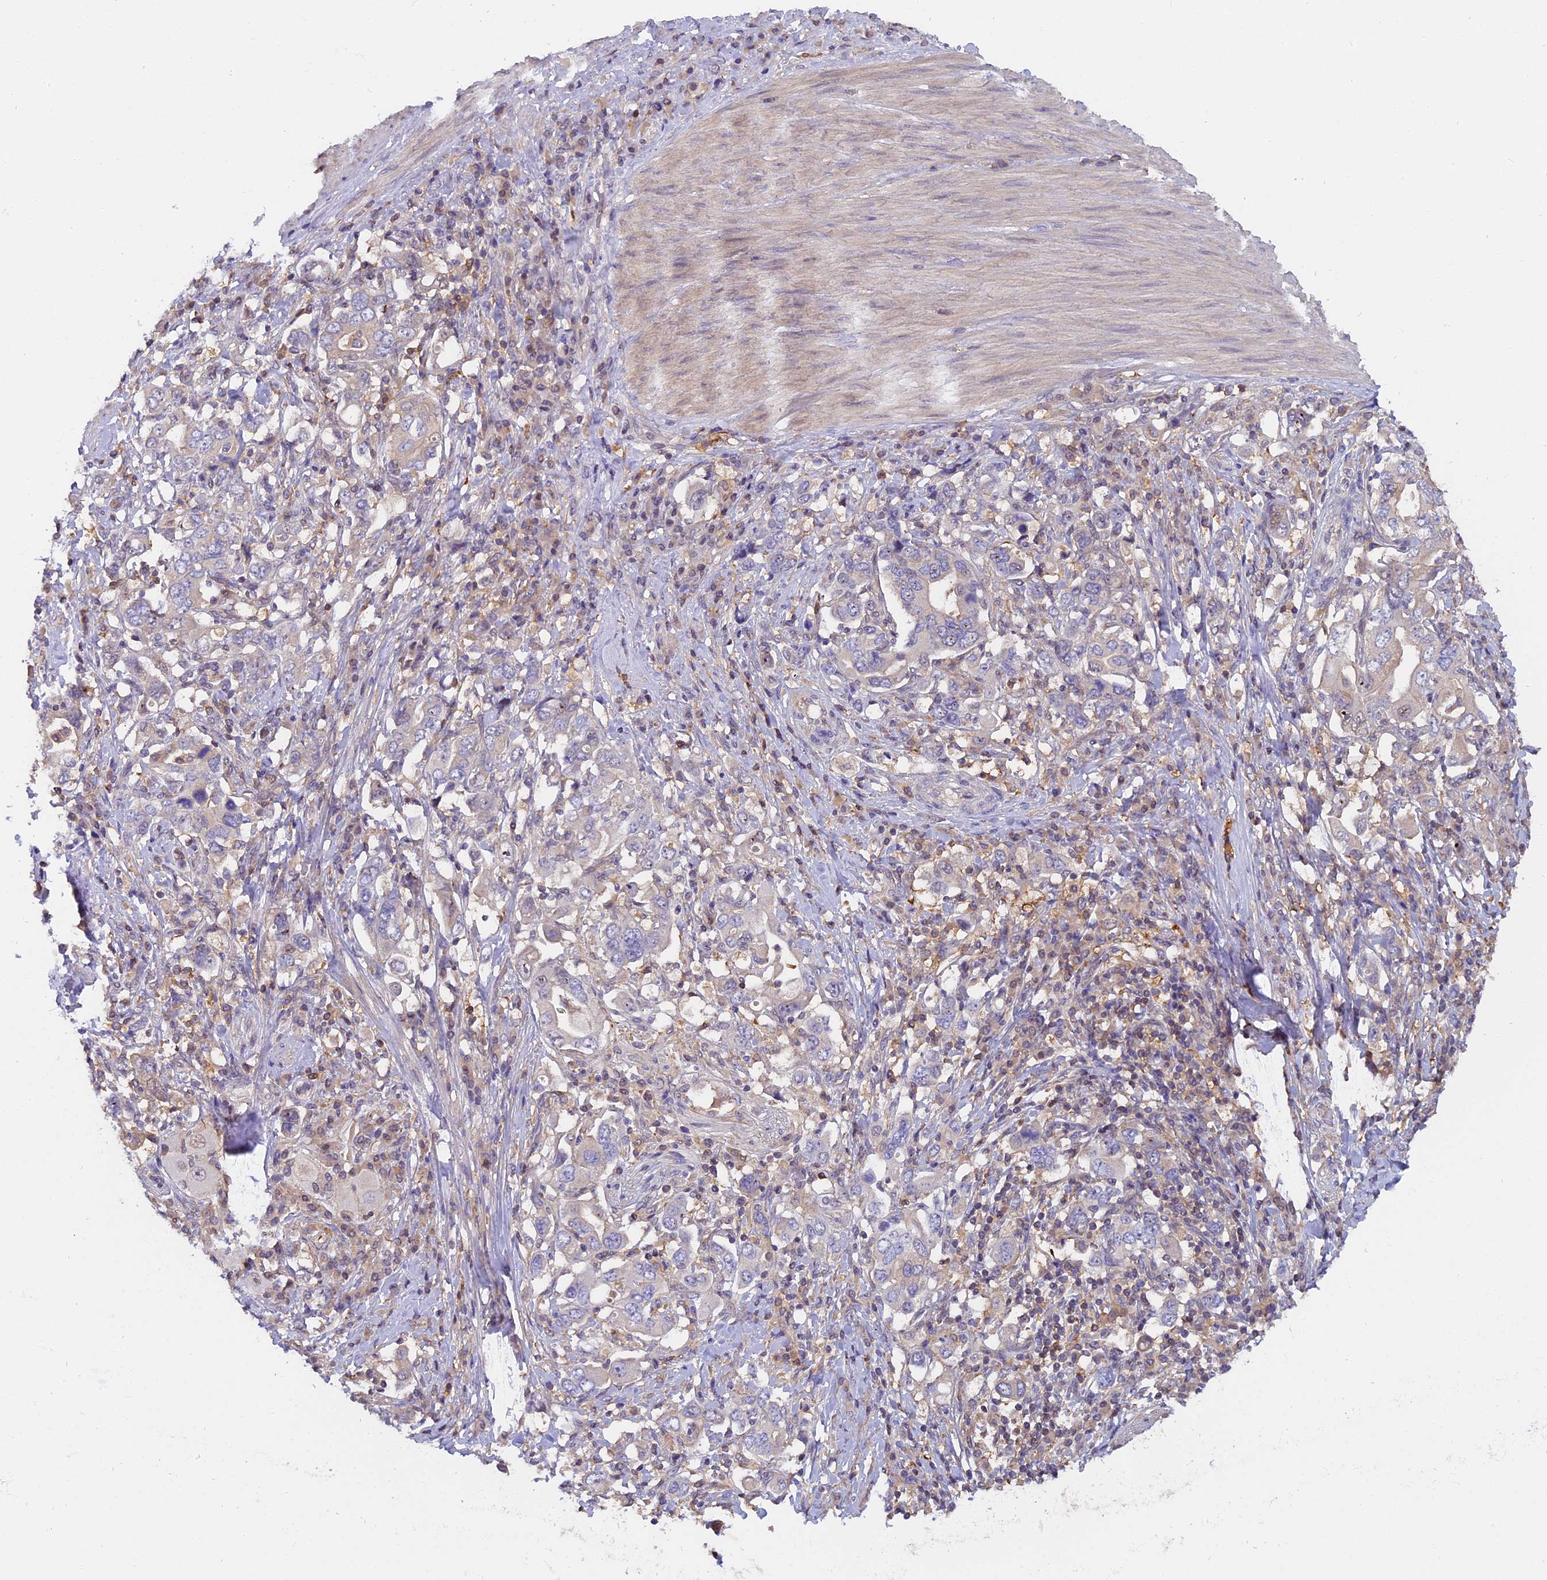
{"staining": {"intensity": "negative", "quantity": "none", "location": "none"}, "tissue": "stomach cancer", "cell_type": "Tumor cells", "image_type": "cancer", "snomed": [{"axis": "morphology", "description": "Adenocarcinoma, NOS"}, {"axis": "topography", "description": "Stomach, upper"}, {"axis": "topography", "description": "Stomach"}], "caption": "A histopathology image of human adenocarcinoma (stomach) is negative for staining in tumor cells.", "gene": "FAM118B", "patient": {"sex": "male", "age": 62}}